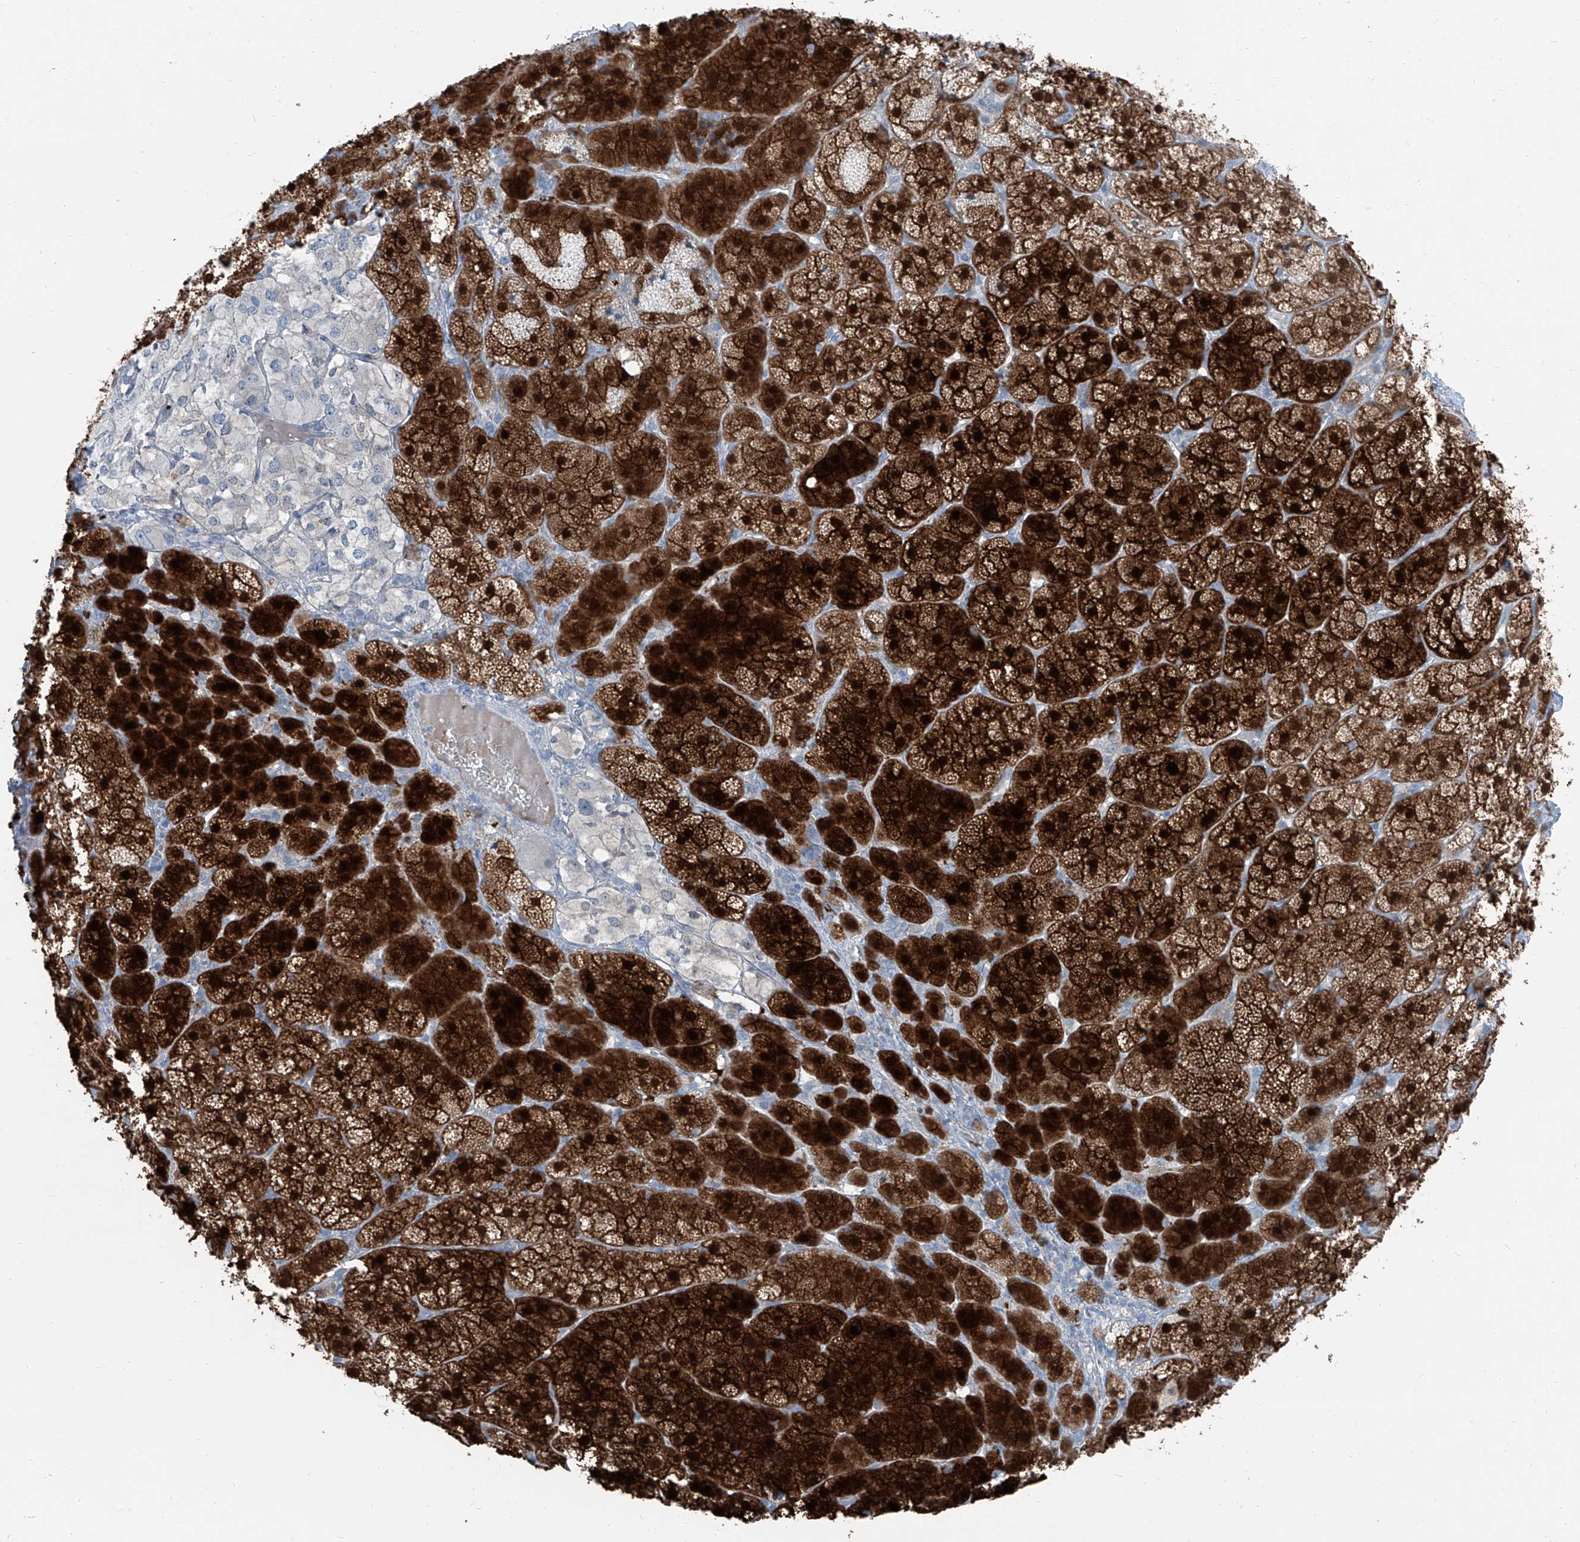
{"staining": {"intensity": "strong", "quantity": ">75%", "location": "cytoplasmic/membranous,nuclear"}, "tissue": "adrenal gland", "cell_type": "Glandular cells", "image_type": "normal", "snomed": [{"axis": "morphology", "description": "Normal tissue, NOS"}, {"axis": "topography", "description": "Adrenal gland"}], "caption": "Immunohistochemical staining of unremarkable adrenal gland shows high levels of strong cytoplasmic/membranous,nuclear staining in about >75% of glandular cells.", "gene": "RGN", "patient": {"sex": "female", "age": 44}}